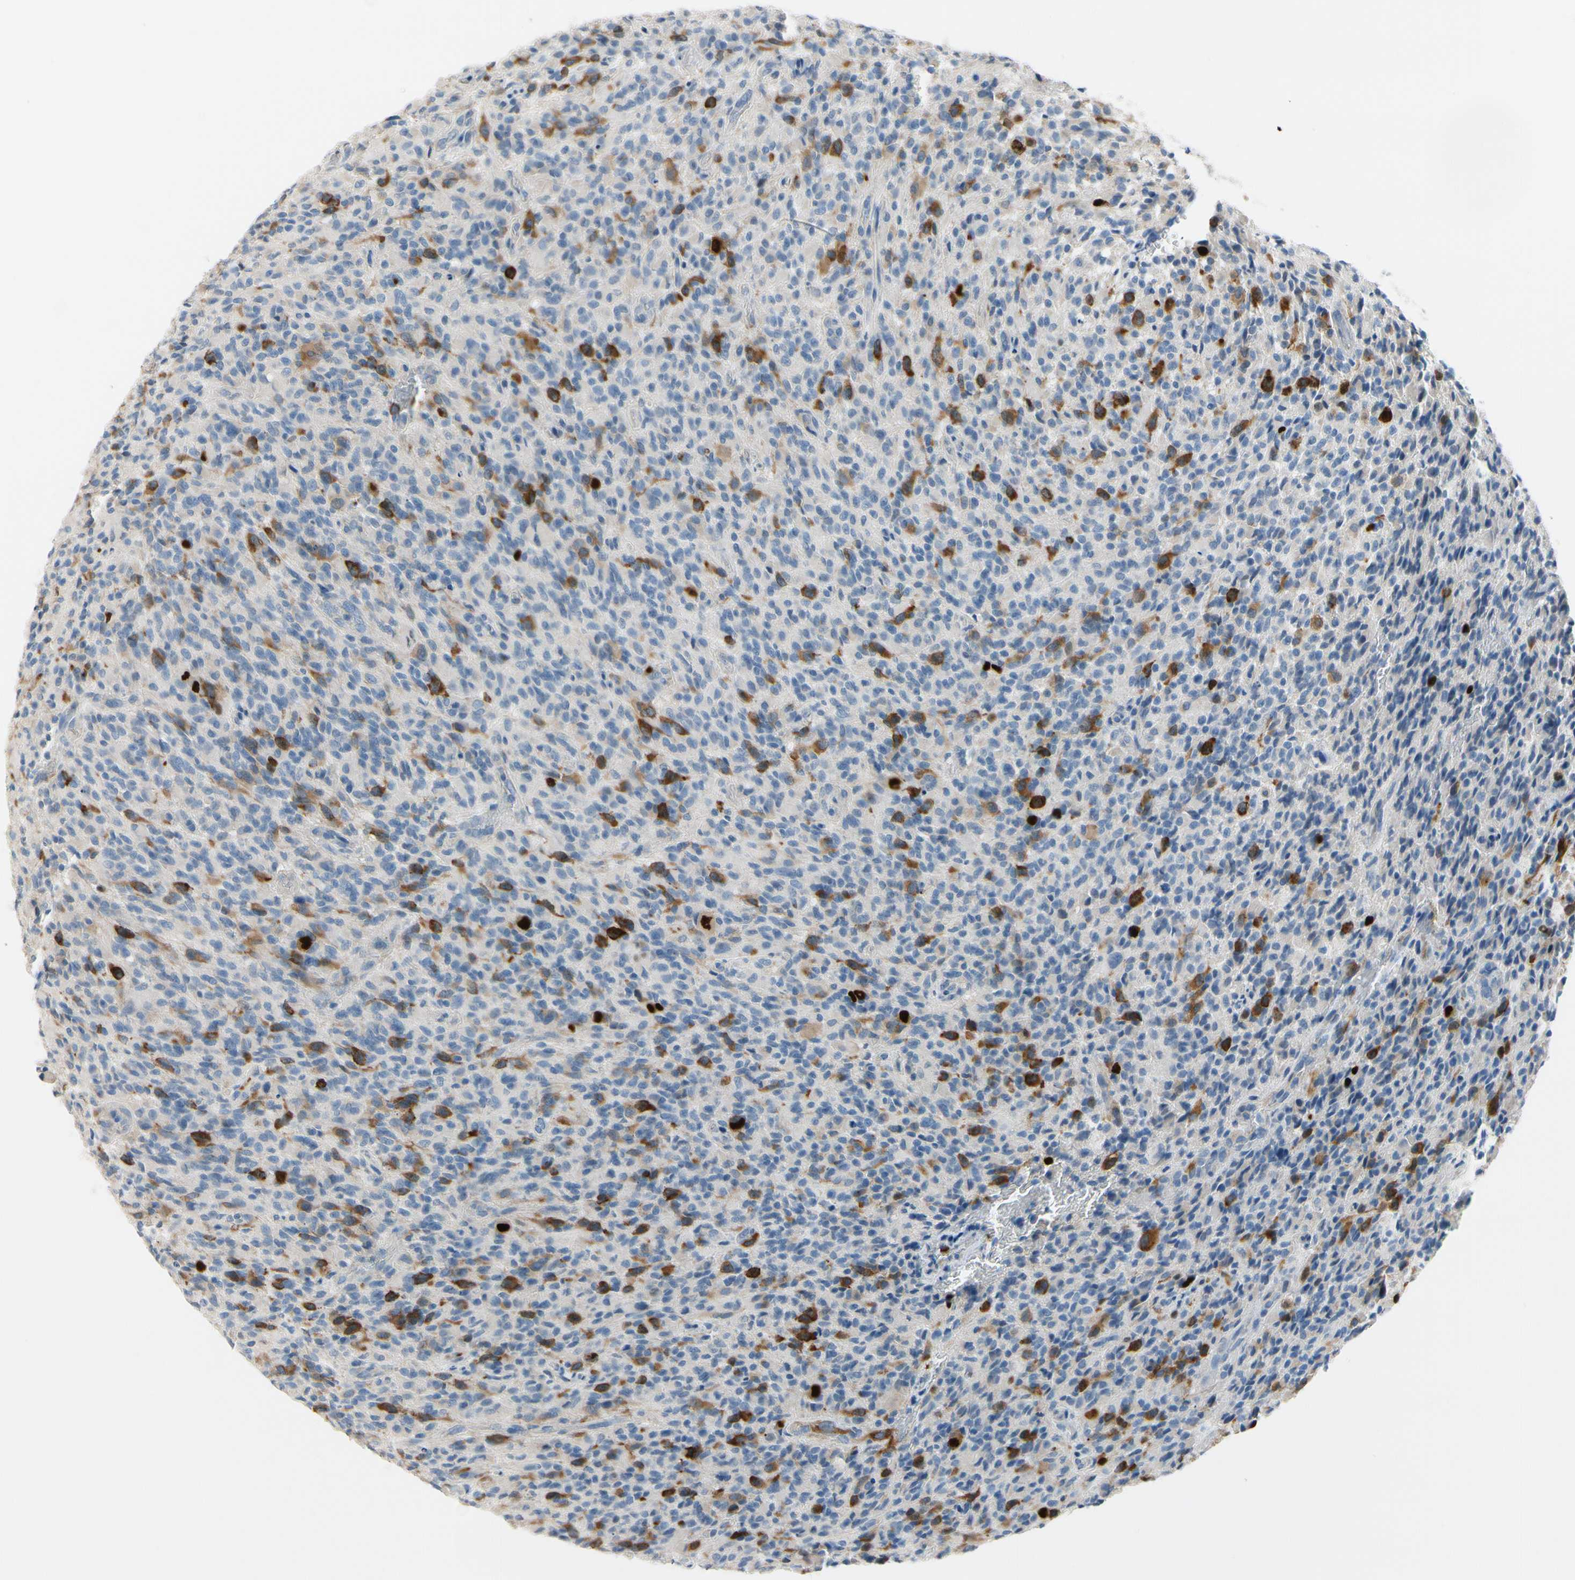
{"staining": {"intensity": "moderate", "quantity": "<25%", "location": "cytoplasmic/membranous"}, "tissue": "glioma", "cell_type": "Tumor cells", "image_type": "cancer", "snomed": [{"axis": "morphology", "description": "Glioma, malignant, High grade"}, {"axis": "topography", "description": "Brain"}], "caption": "About <25% of tumor cells in human glioma show moderate cytoplasmic/membranous protein expression as visualized by brown immunohistochemical staining.", "gene": "CKAP2", "patient": {"sex": "male", "age": 71}}